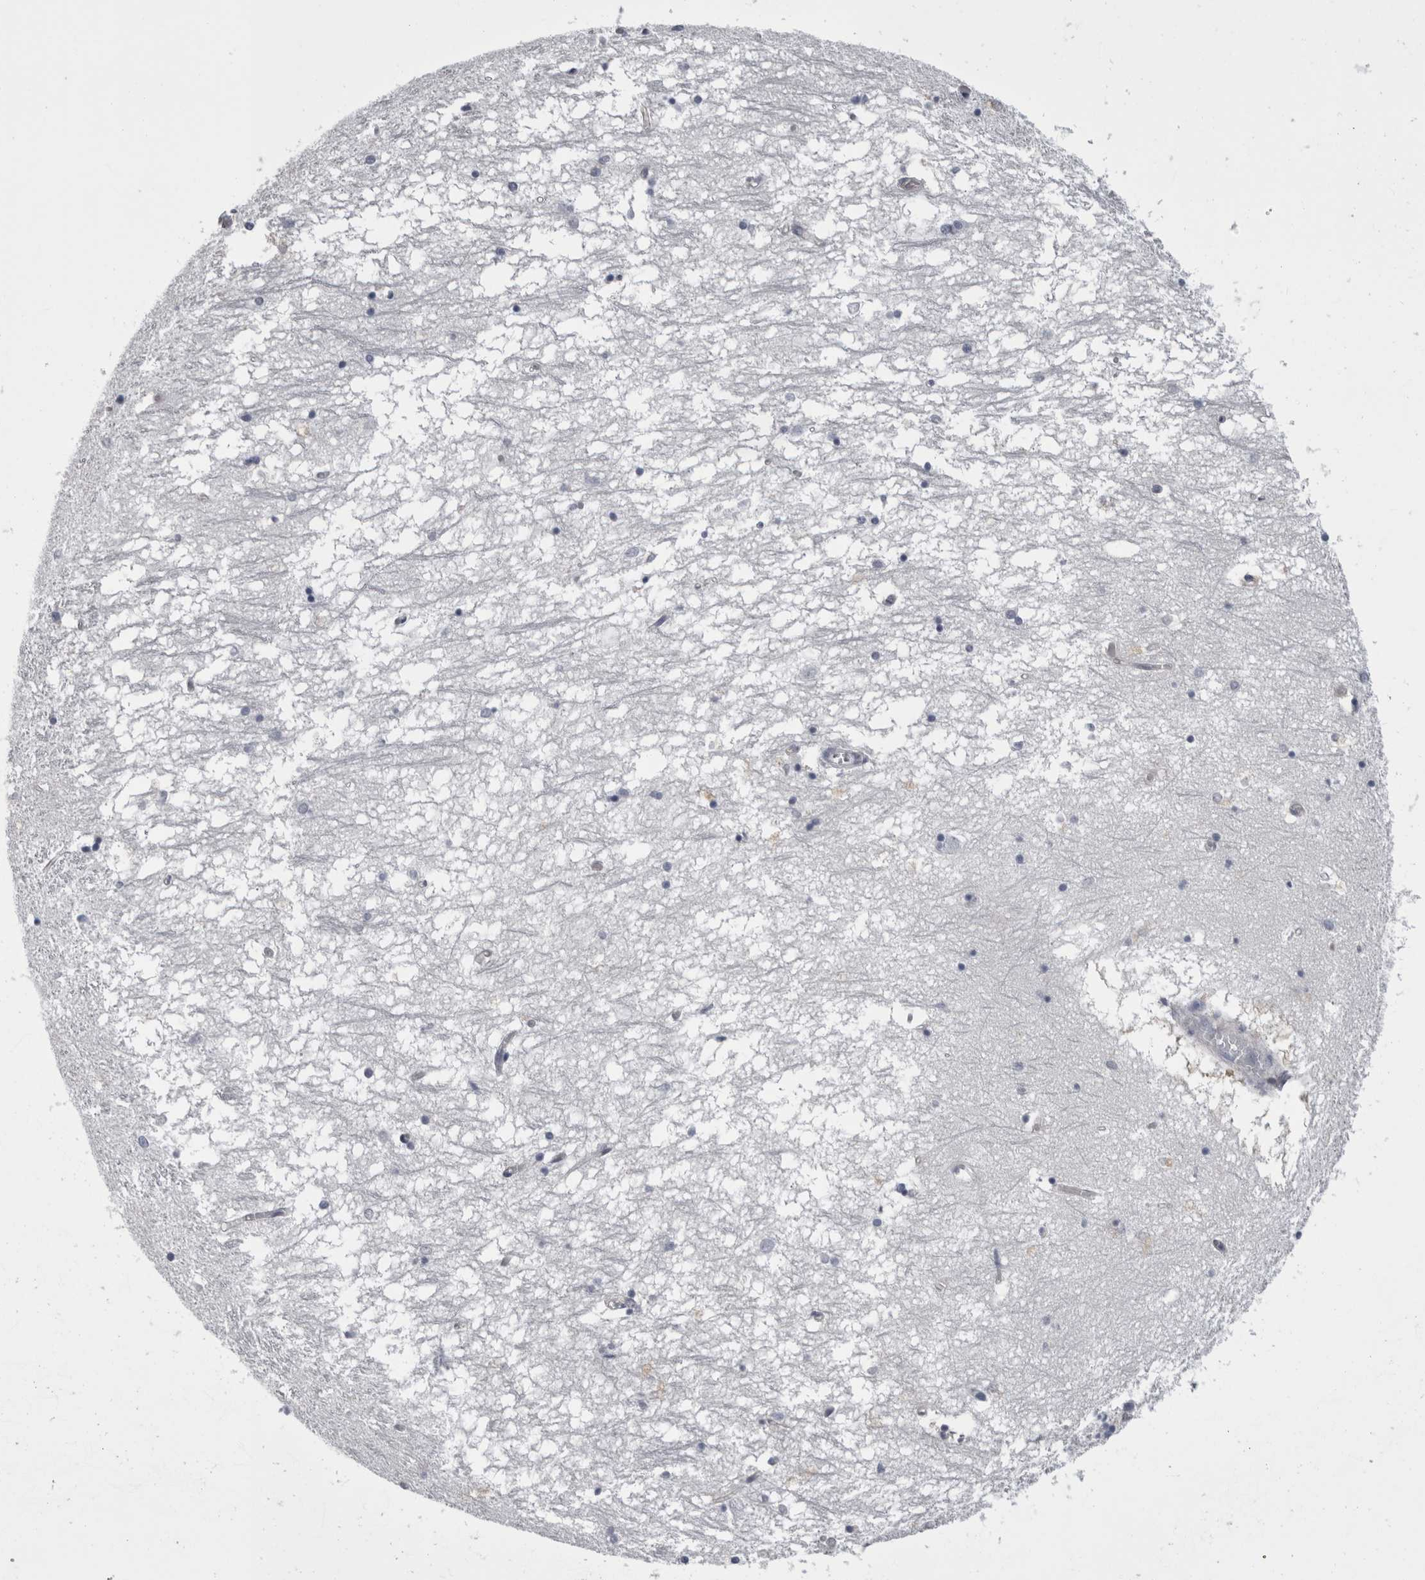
{"staining": {"intensity": "negative", "quantity": "none", "location": "none"}, "tissue": "hippocampus", "cell_type": "Glial cells", "image_type": "normal", "snomed": [{"axis": "morphology", "description": "Normal tissue, NOS"}, {"axis": "topography", "description": "Hippocampus"}], "caption": "Photomicrograph shows no significant protein staining in glial cells of unremarkable hippocampus. (Stains: DAB (3,3'-diaminobenzidine) immunohistochemistry with hematoxylin counter stain, Microscopy: brightfield microscopy at high magnification).", "gene": "AFMID", "patient": {"sex": "male", "age": 70}}